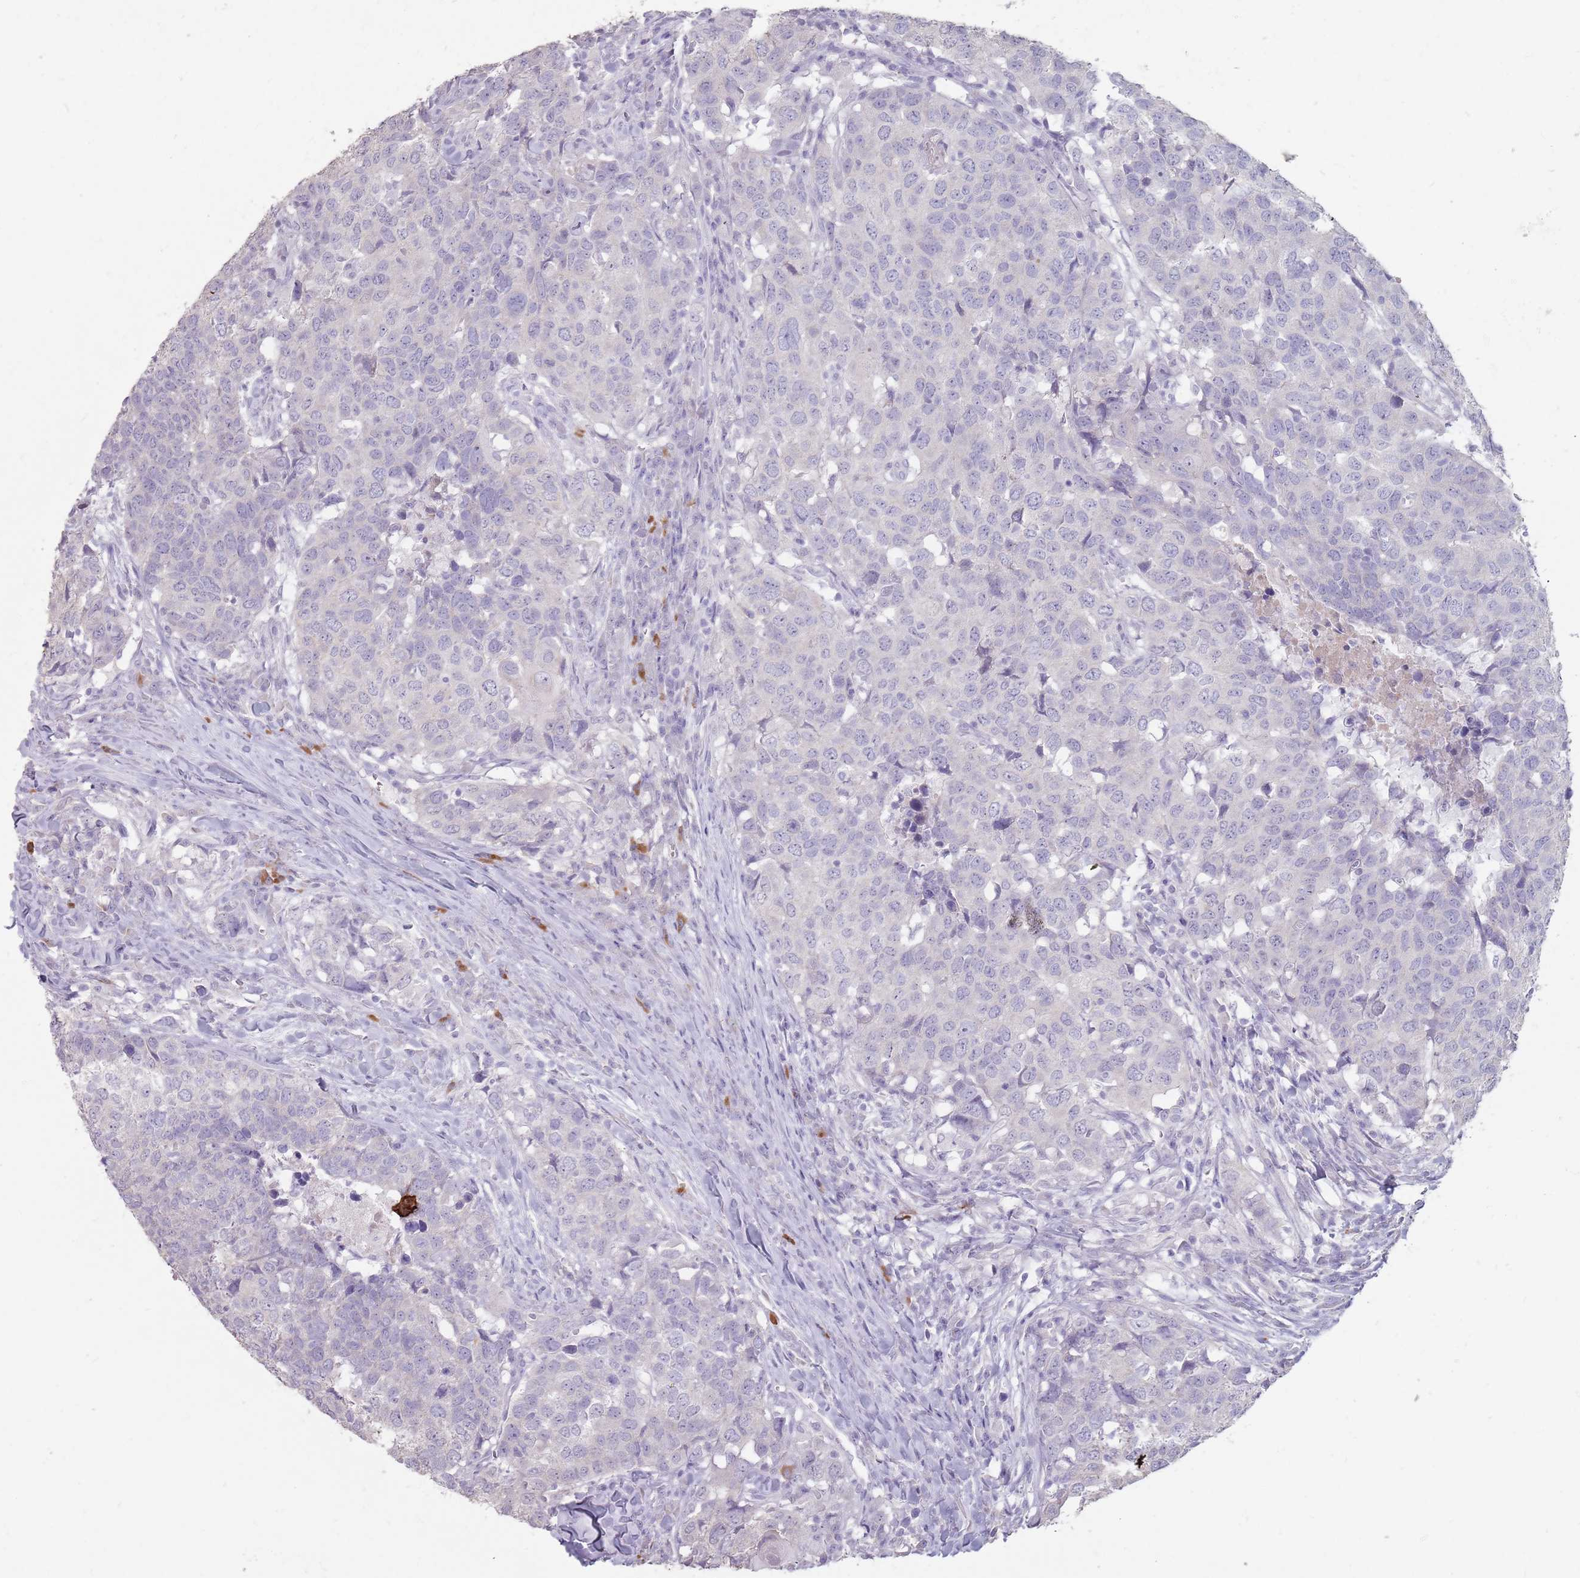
{"staining": {"intensity": "negative", "quantity": "none", "location": "none"}, "tissue": "head and neck cancer", "cell_type": "Tumor cells", "image_type": "cancer", "snomed": [{"axis": "morphology", "description": "Normal tissue, NOS"}, {"axis": "morphology", "description": "Squamous cell carcinoma, NOS"}, {"axis": "topography", "description": "Skeletal muscle"}, {"axis": "topography", "description": "Vascular tissue"}, {"axis": "topography", "description": "Peripheral nerve tissue"}, {"axis": "topography", "description": "Head-Neck"}], "caption": "DAB (3,3'-diaminobenzidine) immunohistochemical staining of head and neck squamous cell carcinoma displays no significant positivity in tumor cells.", "gene": "STYK1", "patient": {"sex": "male", "age": 66}}